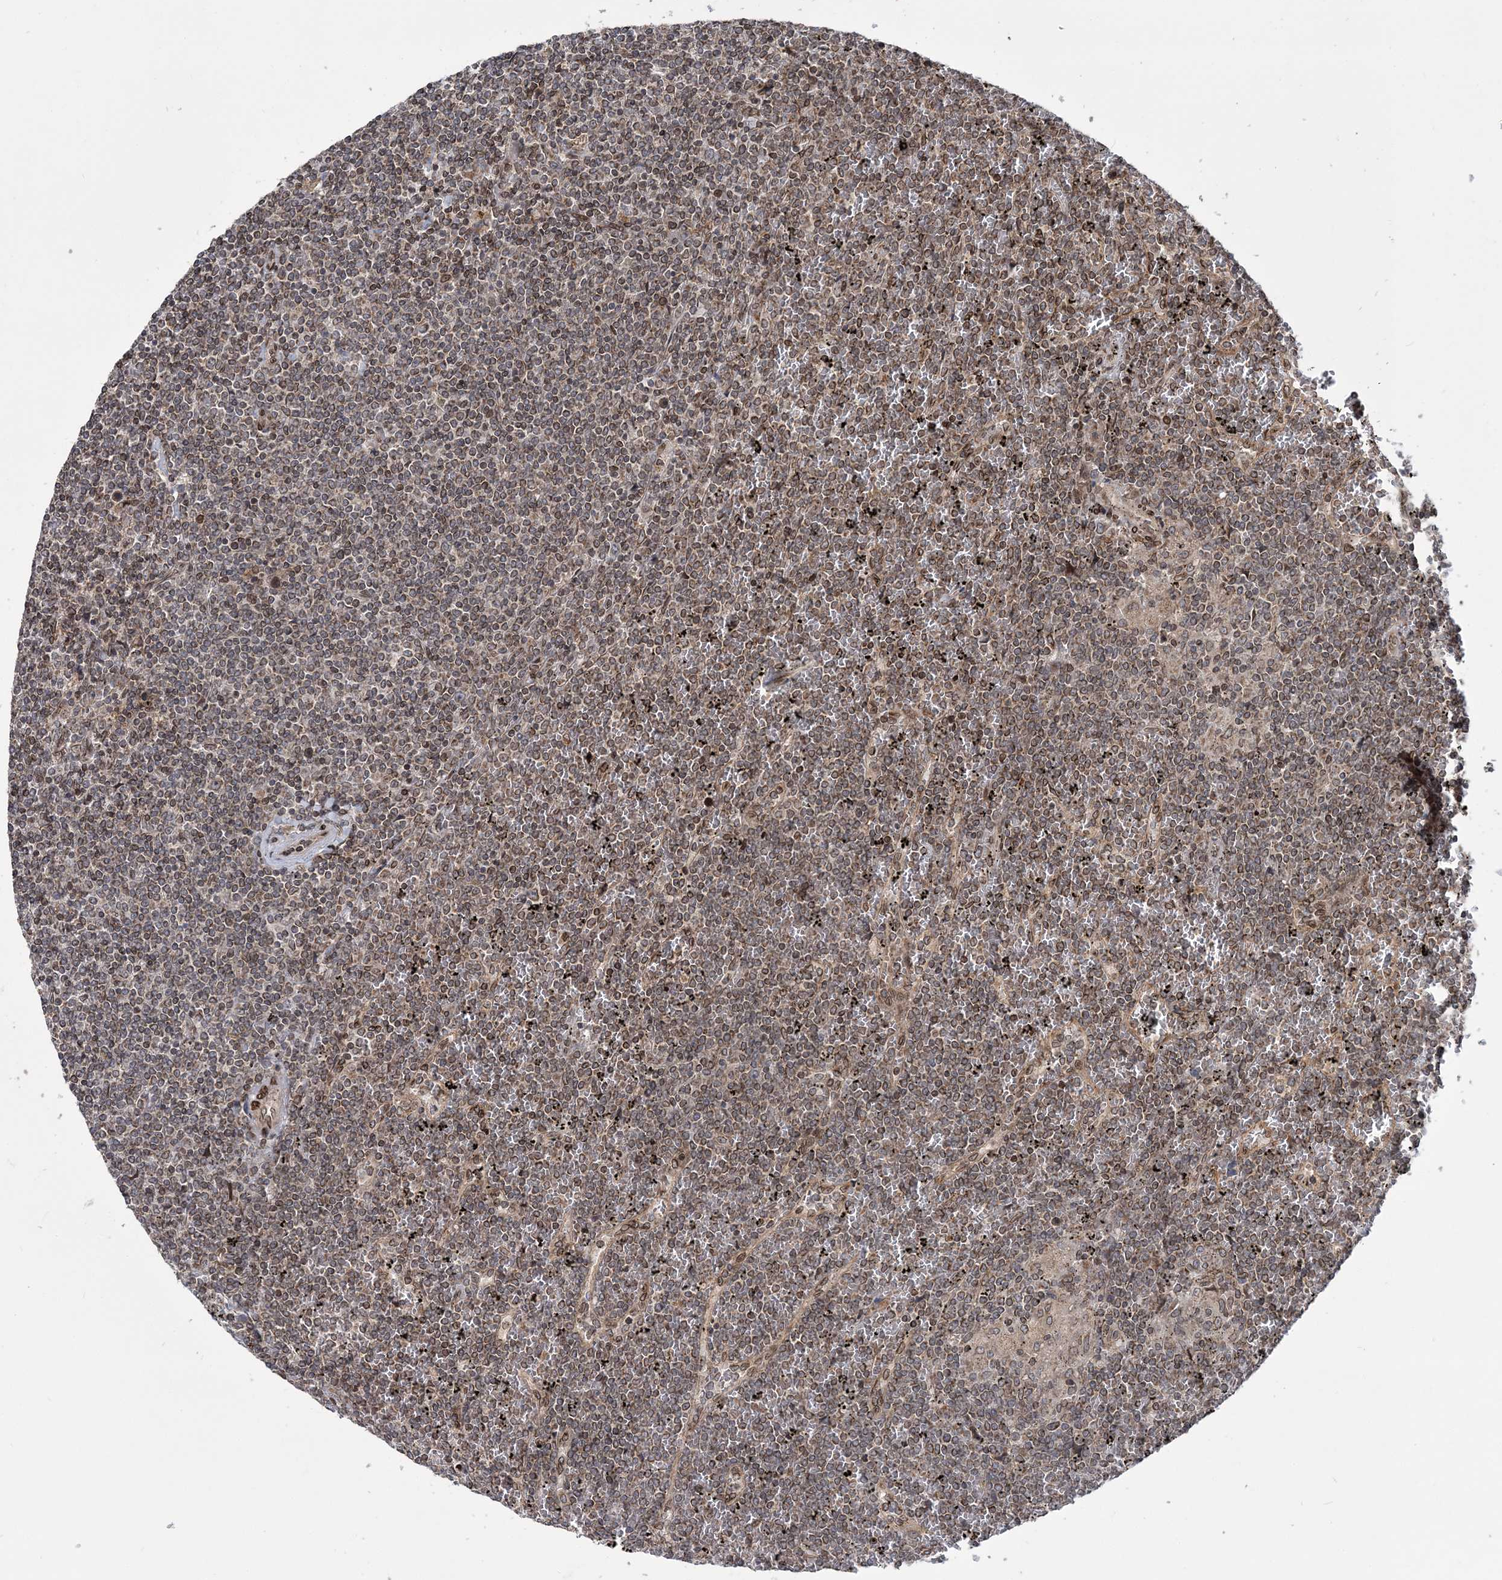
{"staining": {"intensity": "weak", "quantity": ">75%", "location": "cytoplasmic/membranous,nuclear"}, "tissue": "lymphoma", "cell_type": "Tumor cells", "image_type": "cancer", "snomed": [{"axis": "morphology", "description": "Malignant lymphoma, non-Hodgkin's type, Low grade"}, {"axis": "topography", "description": "Spleen"}], "caption": "Brown immunohistochemical staining in lymphoma demonstrates weak cytoplasmic/membranous and nuclear positivity in about >75% of tumor cells. The protein of interest is stained brown, and the nuclei are stained in blue (DAB (3,3'-diaminobenzidine) IHC with brightfield microscopy, high magnification).", "gene": "DNAJC27", "patient": {"sex": "female", "age": 19}}